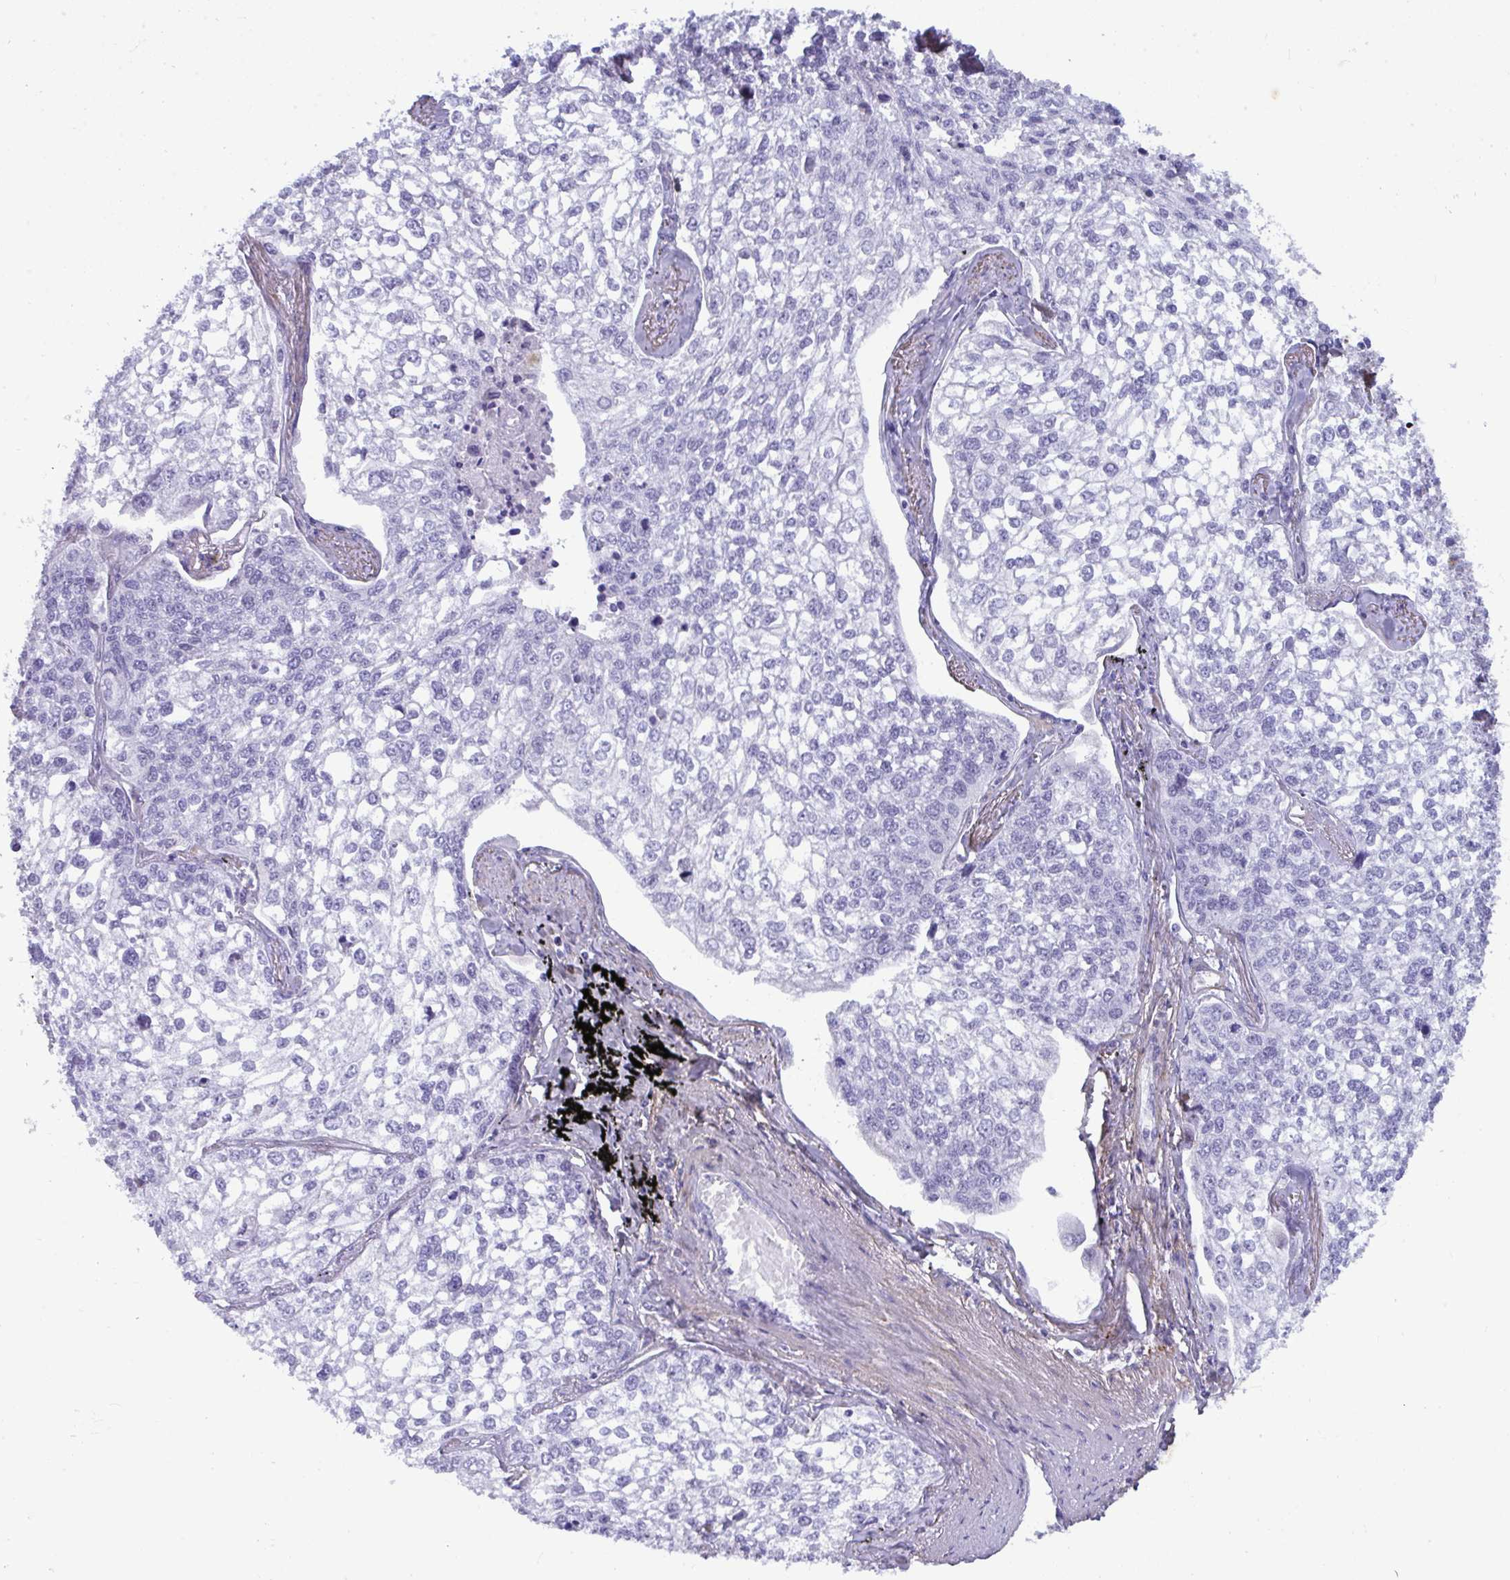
{"staining": {"intensity": "negative", "quantity": "none", "location": "none"}, "tissue": "lung cancer", "cell_type": "Tumor cells", "image_type": "cancer", "snomed": [{"axis": "morphology", "description": "Squamous cell carcinoma, NOS"}, {"axis": "topography", "description": "Lung"}], "caption": "There is no significant staining in tumor cells of lung squamous cell carcinoma.", "gene": "LHFPL6", "patient": {"sex": "male", "age": 74}}